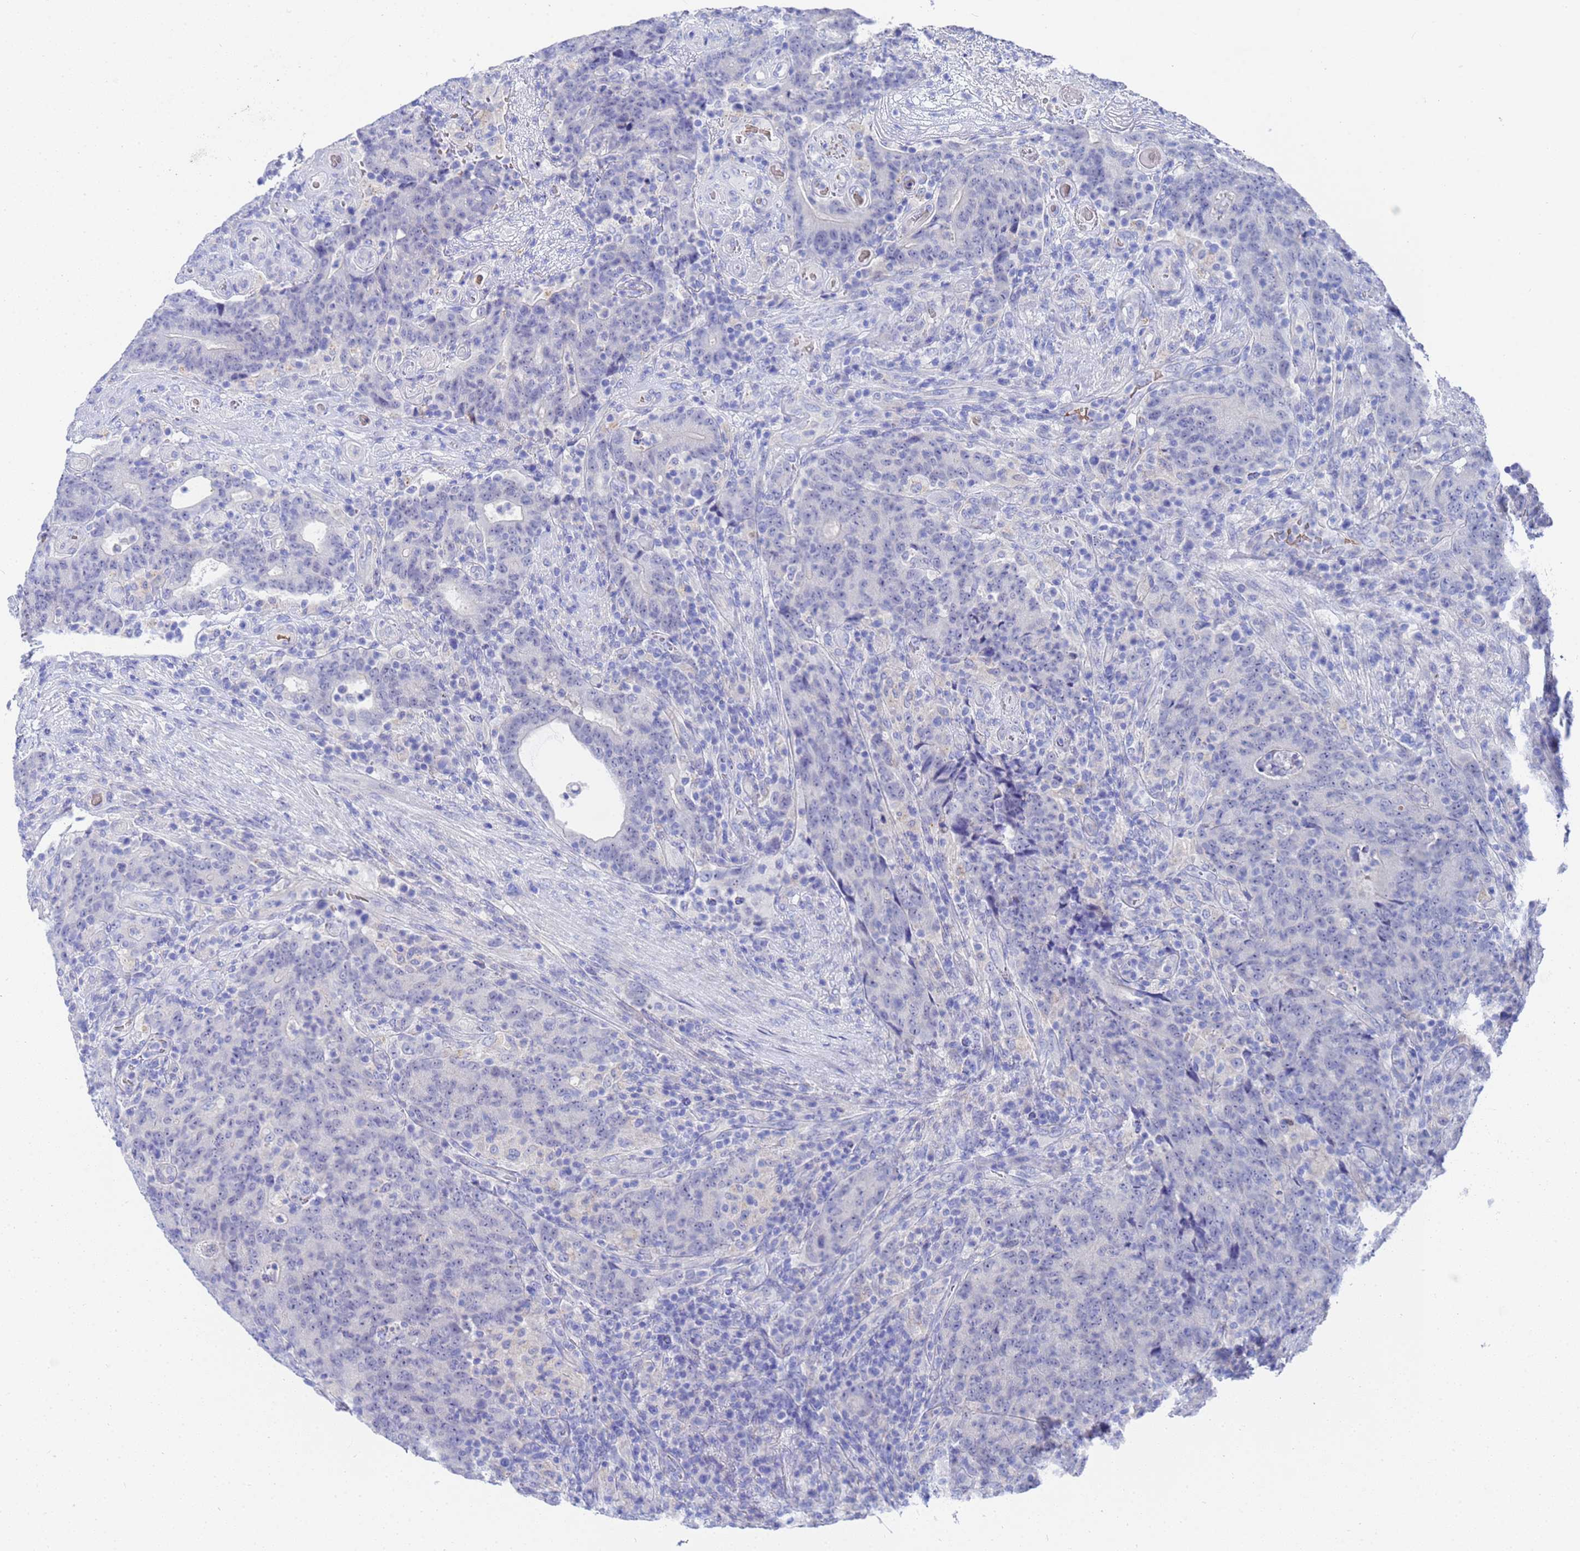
{"staining": {"intensity": "negative", "quantity": "none", "location": "none"}, "tissue": "colorectal cancer", "cell_type": "Tumor cells", "image_type": "cancer", "snomed": [{"axis": "morphology", "description": "Adenocarcinoma, NOS"}, {"axis": "topography", "description": "Colon"}], "caption": "The immunohistochemistry micrograph has no significant positivity in tumor cells of colorectal cancer tissue.", "gene": "ZNF26", "patient": {"sex": "female", "age": 75}}